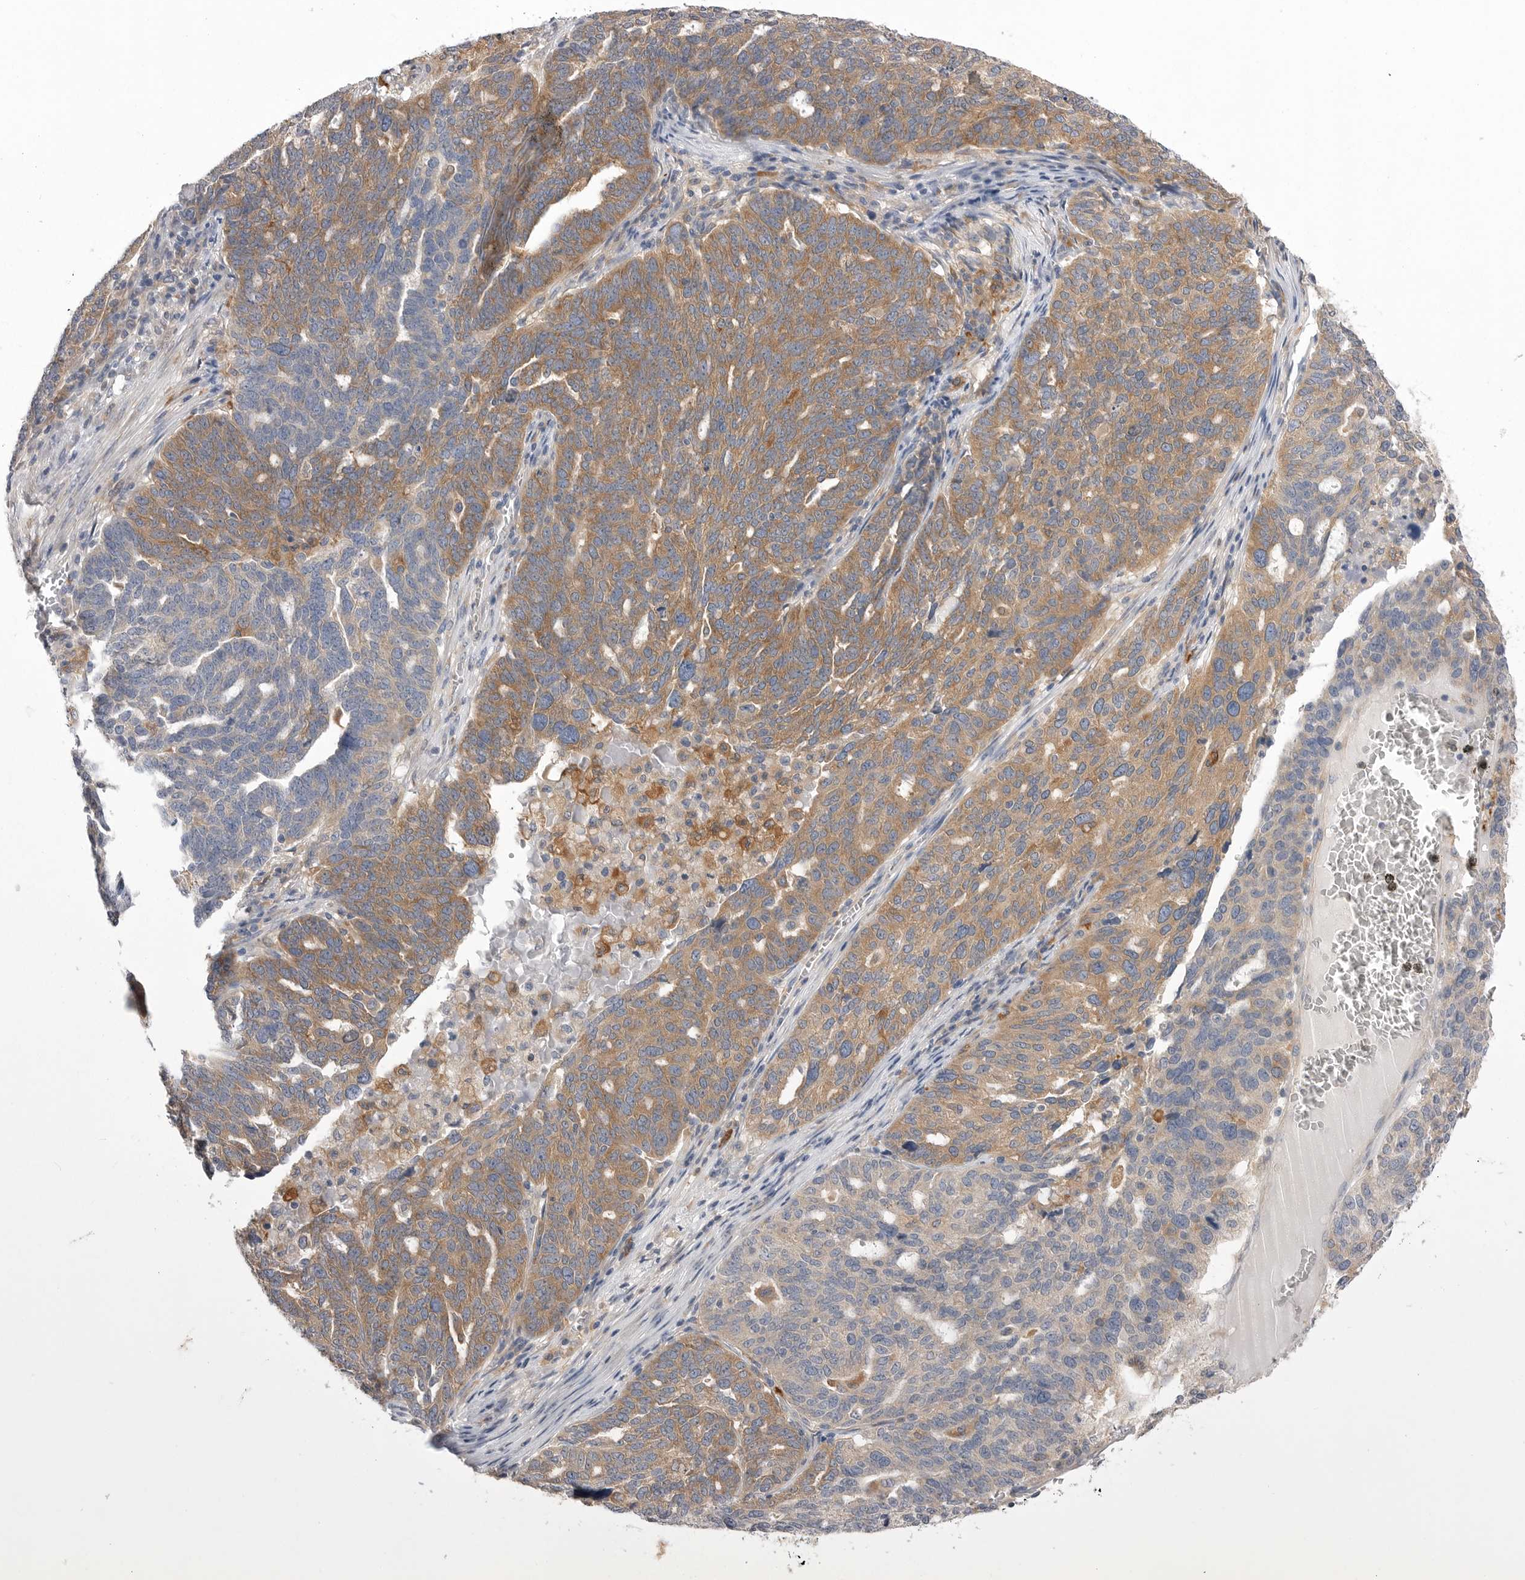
{"staining": {"intensity": "moderate", "quantity": "25%-75%", "location": "cytoplasmic/membranous"}, "tissue": "ovarian cancer", "cell_type": "Tumor cells", "image_type": "cancer", "snomed": [{"axis": "morphology", "description": "Cystadenocarcinoma, serous, NOS"}, {"axis": "topography", "description": "Ovary"}], "caption": "Immunohistochemical staining of ovarian serous cystadenocarcinoma displays medium levels of moderate cytoplasmic/membranous protein staining in about 25%-75% of tumor cells. (DAB IHC with brightfield microscopy, high magnification).", "gene": "VAC14", "patient": {"sex": "female", "age": 59}}